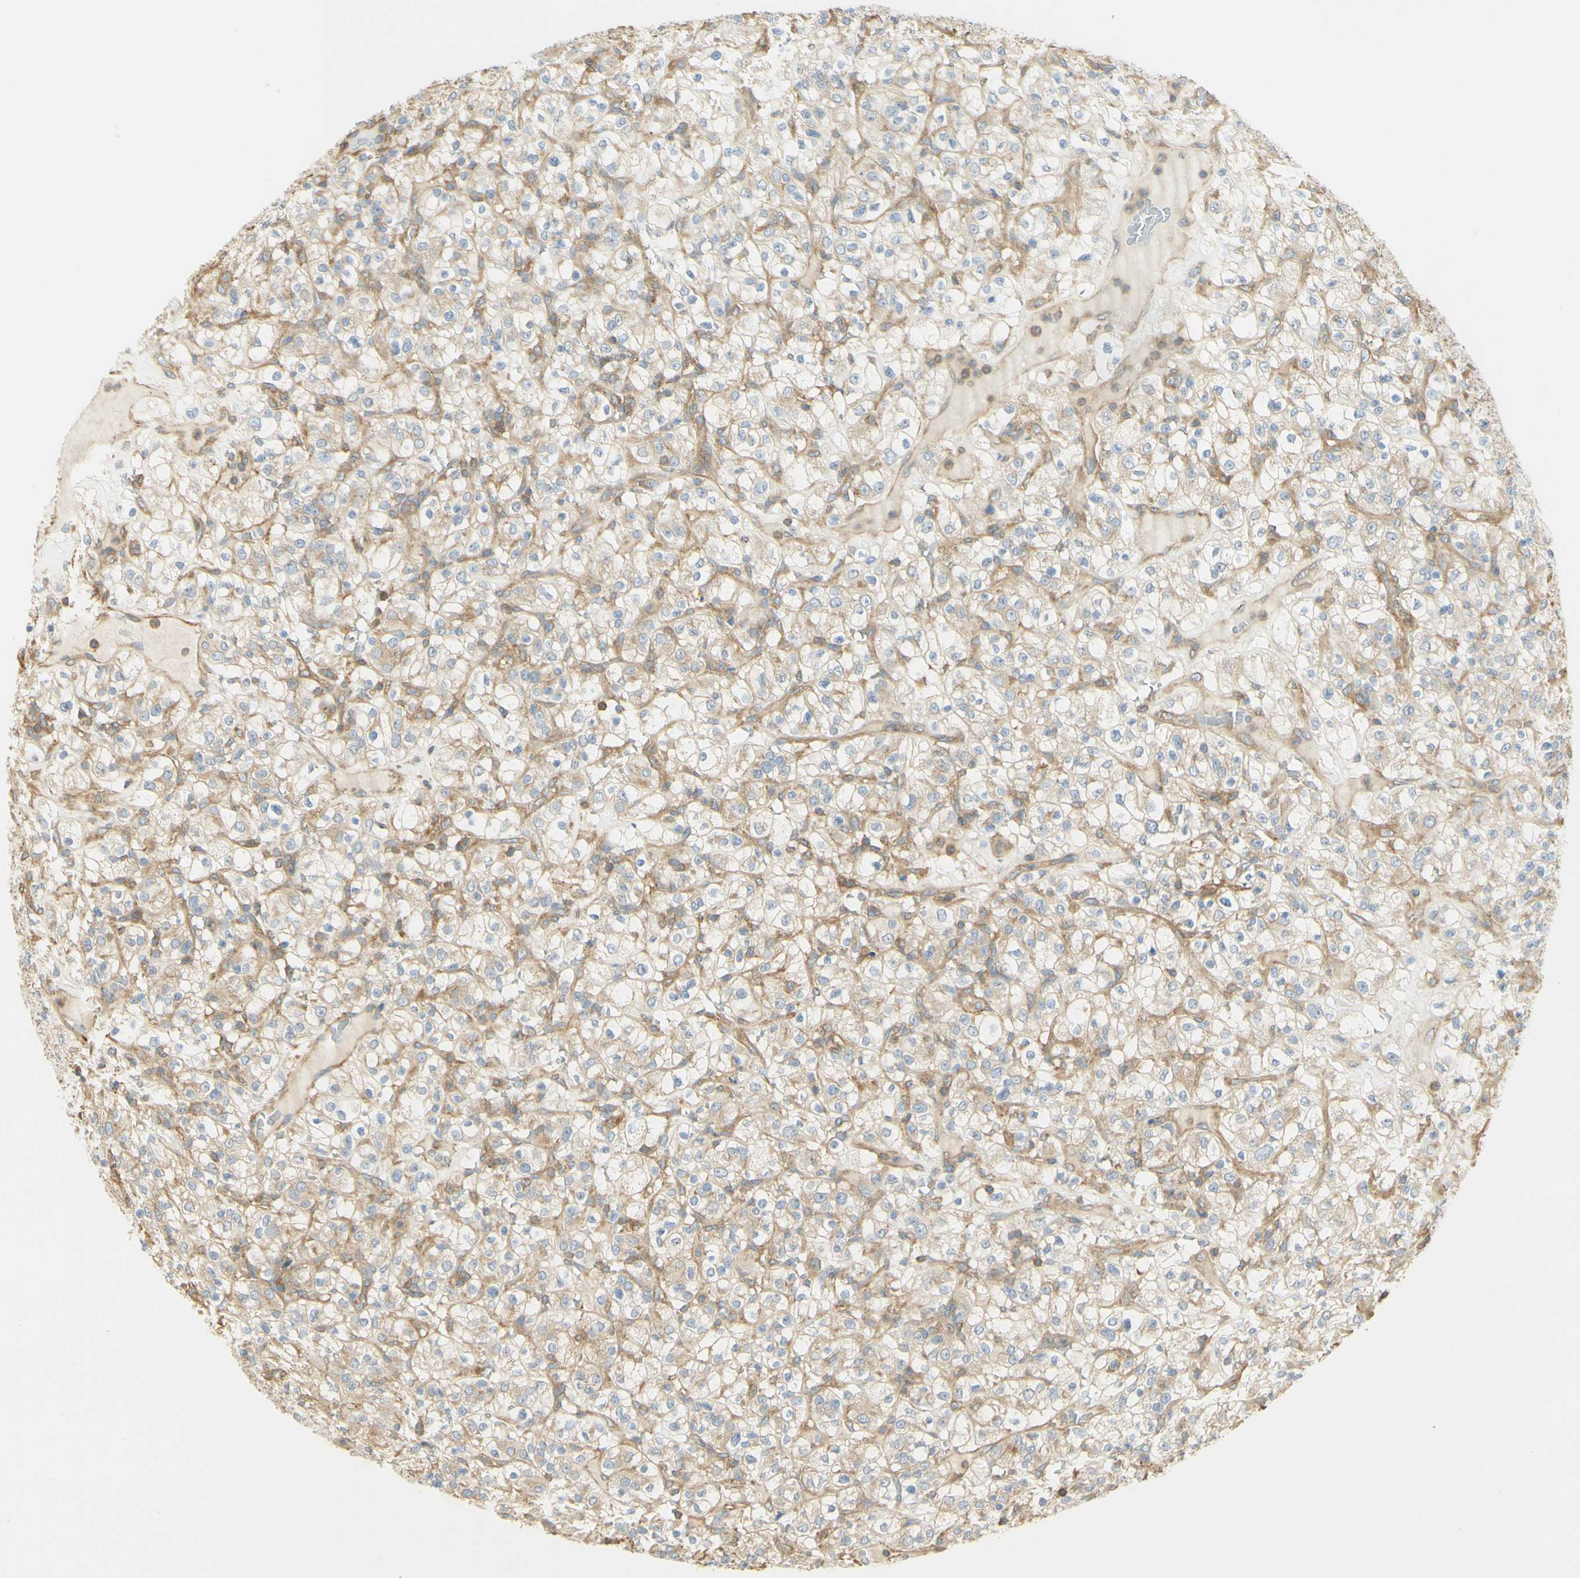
{"staining": {"intensity": "weak", "quantity": "25%-75%", "location": "cytoplasmic/membranous"}, "tissue": "renal cancer", "cell_type": "Tumor cells", "image_type": "cancer", "snomed": [{"axis": "morphology", "description": "Normal tissue, NOS"}, {"axis": "morphology", "description": "Adenocarcinoma, NOS"}, {"axis": "topography", "description": "Kidney"}], "caption": "A high-resolution histopathology image shows immunohistochemistry staining of renal cancer (adenocarcinoma), which shows weak cytoplasmic/membranous positivity in approximately 25%-75% of tumor cells.", "gene": "IKBKG", "patient": {"sex": "female", "age": 72}}